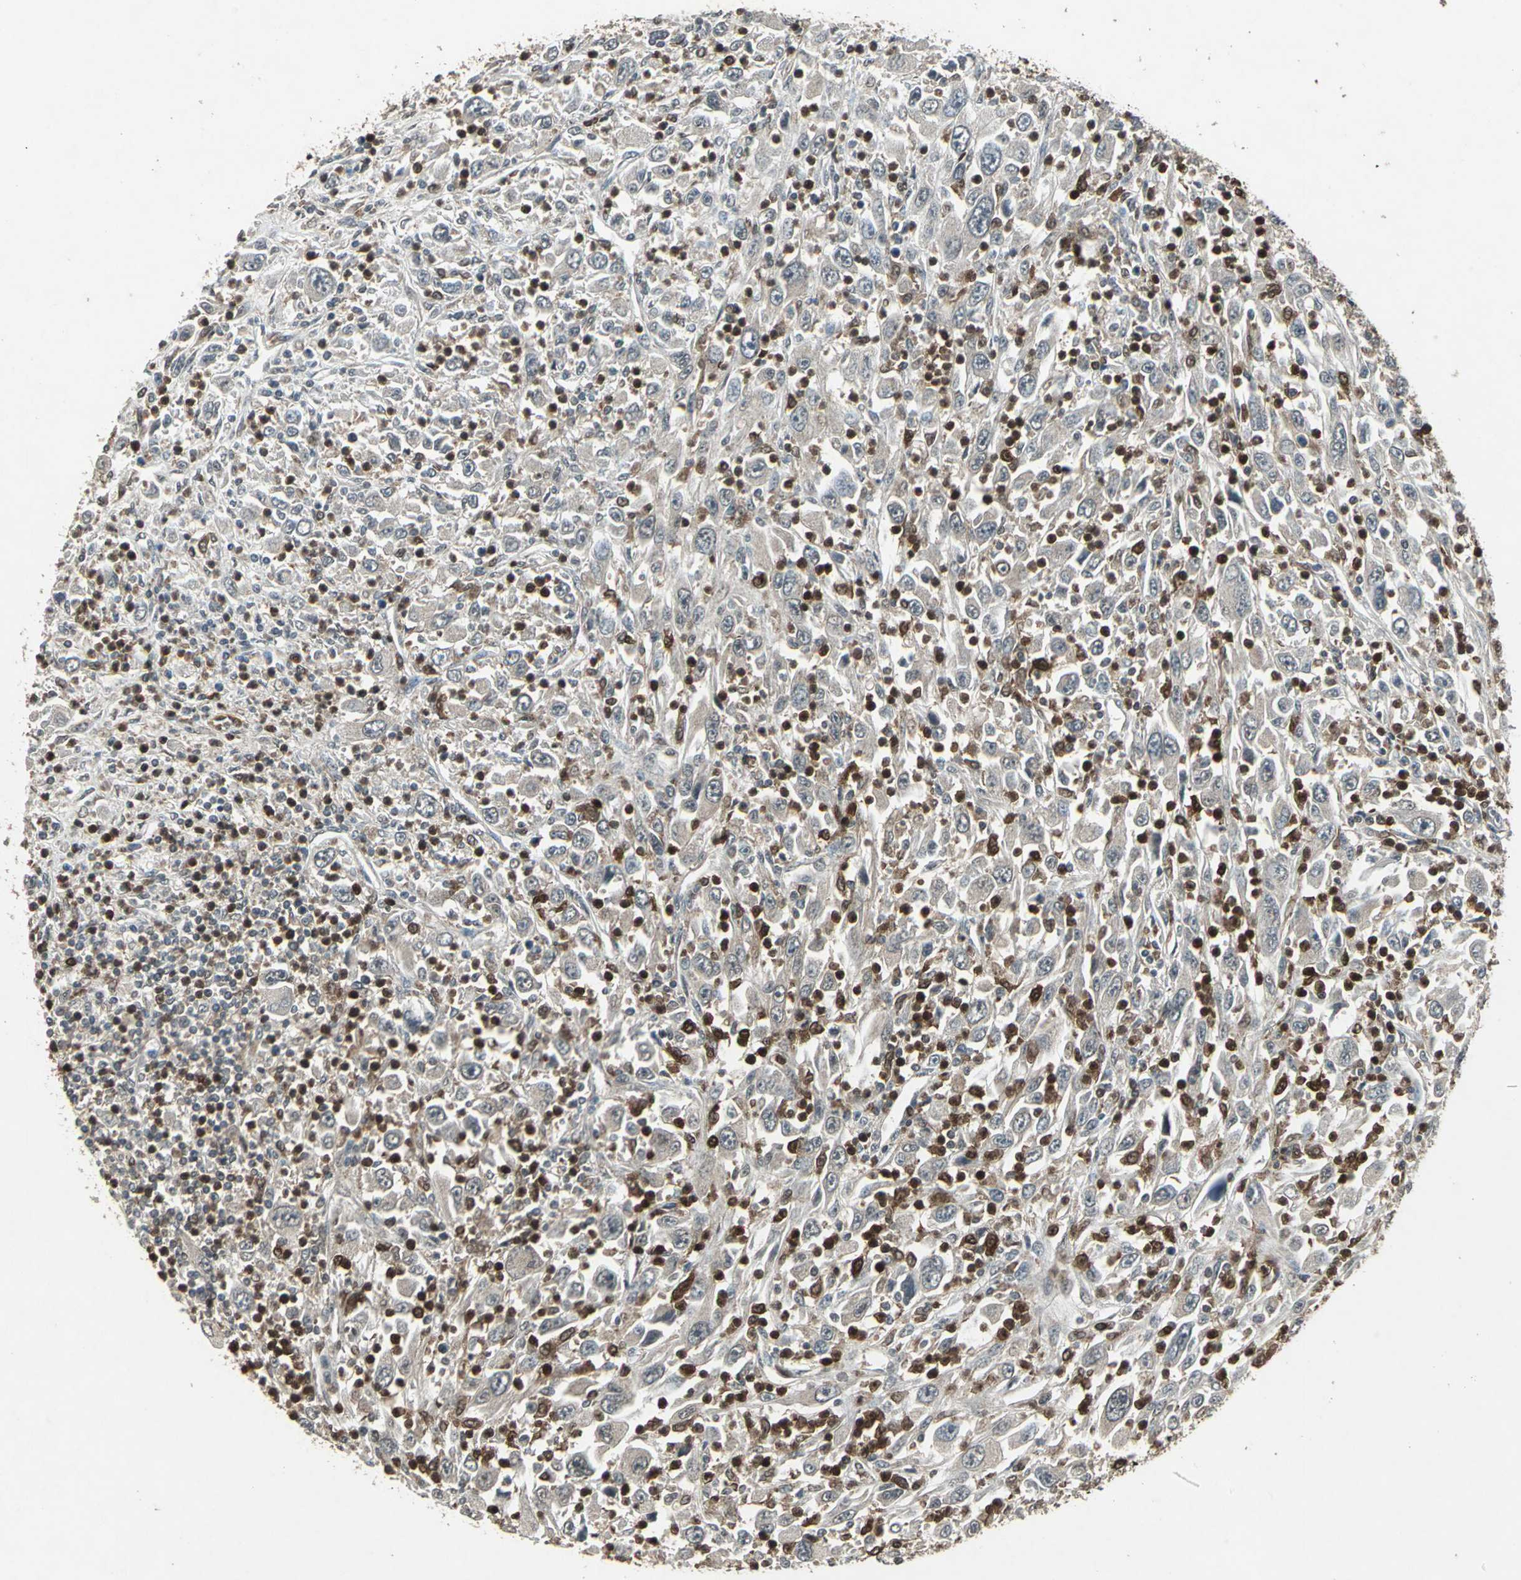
{"staining": {"intensity": "negative", "quantity": "none", "location": "none"}, "tissue": "melanoma", "cell_type": "Tumor cells", "image_type": "cancer", "snomed": [{"axis": "morphology", "description": "Malignant melanoma, Metastatic site"}, {"axis": "topography", "description": "Skin"}], "caption": "Malignant melanoma (metastatic site) was stained to show a protein in brown. There is no significant staining in tumor cells. The staining is performed using DAB (3,3'-diaminobenzidine) brown chromogen with nuclei counter-stained in using hematoxylin.", "gene": "PYCARD", "patient": {"sex": "female", "age": 56}}